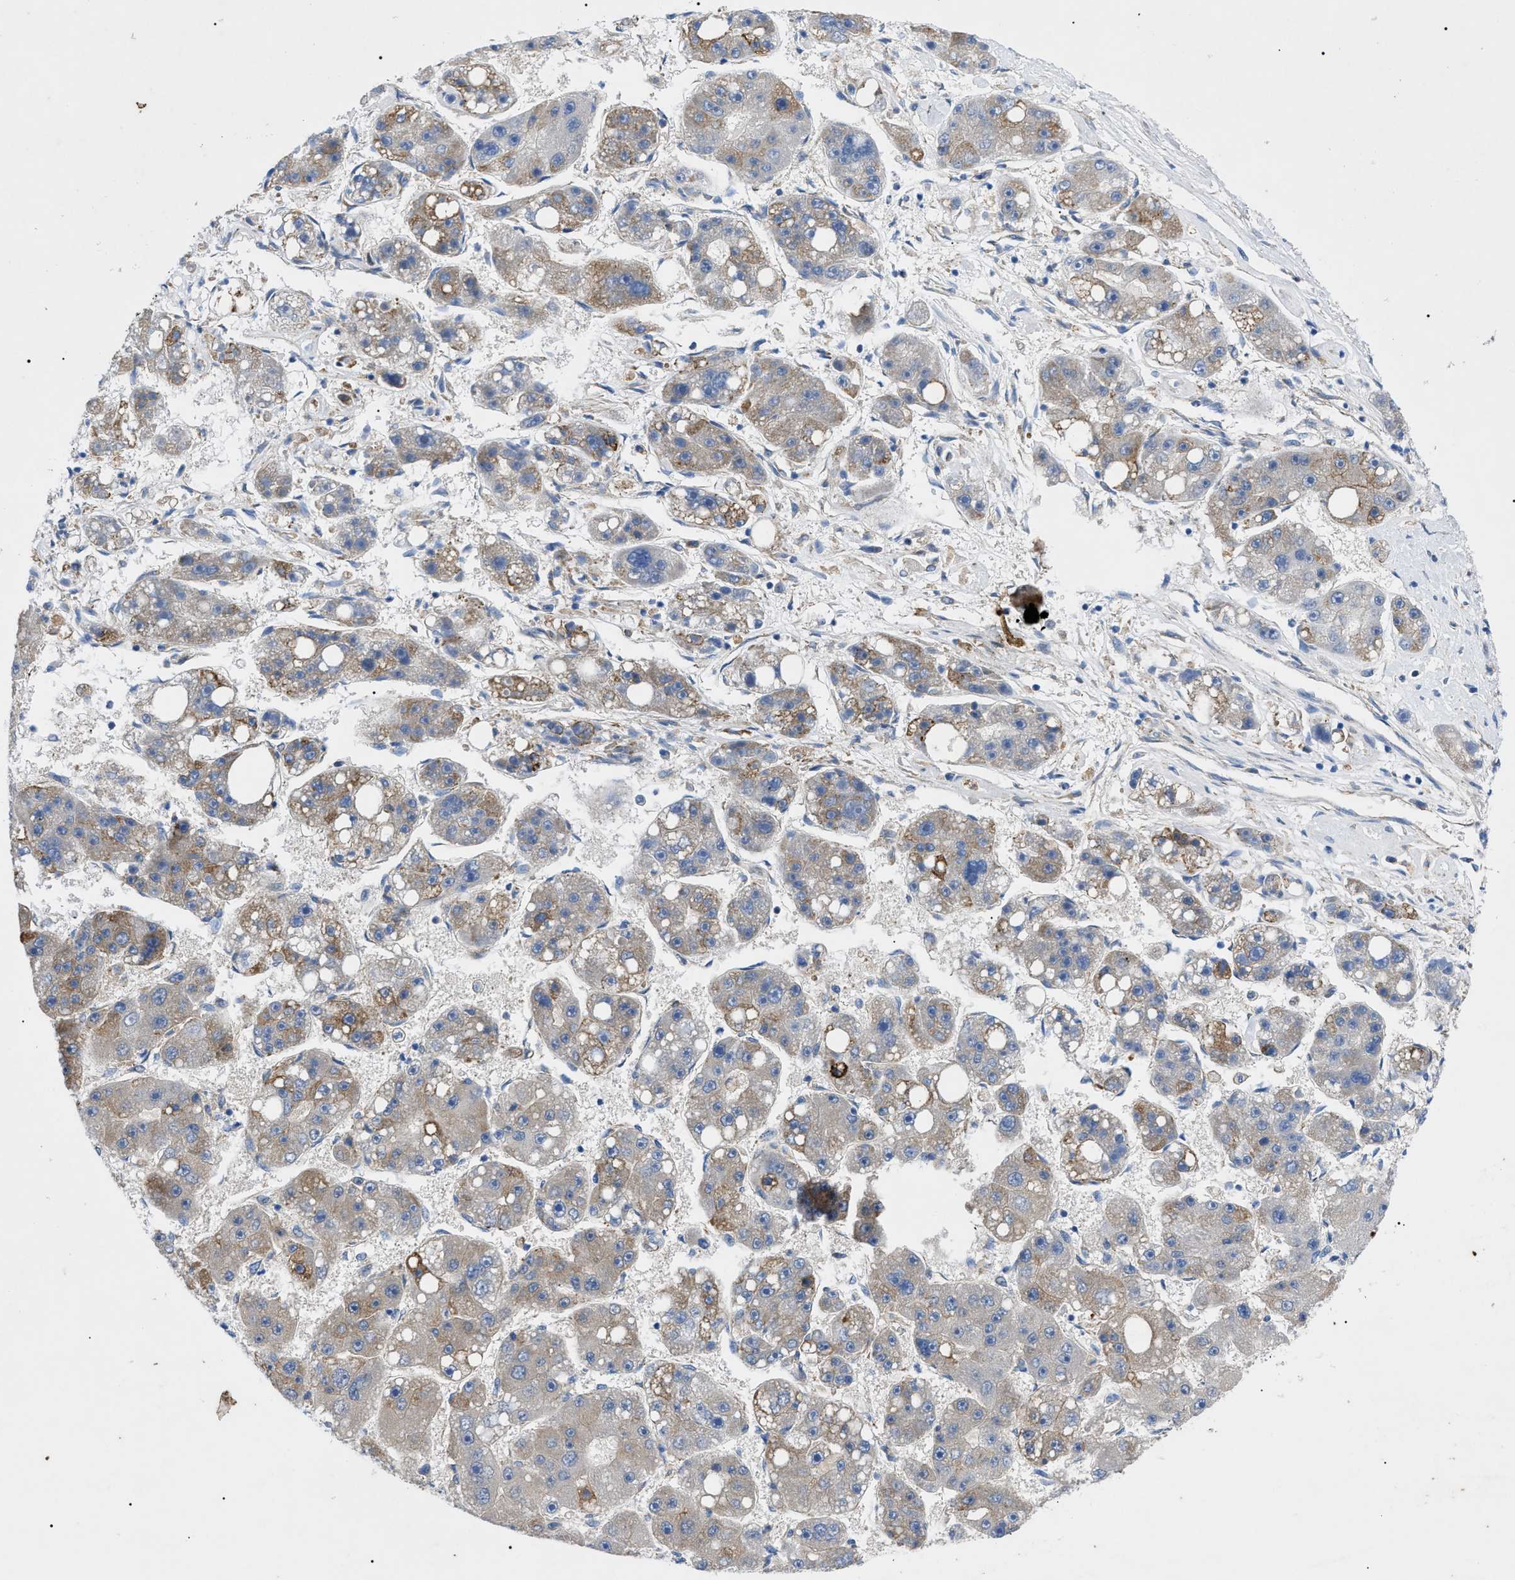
{"staining": {"intensity": "moderate", "quantity": "<25%", "location": "cytoplasmic/membranous"}, "tissue": "liver cancer", "cell_type": "Tumor cells", "image_type": "cancer", "snomed": [{"axis": "morphology", "description": "Carcinoma, Hepatocellular, NOS"}, {"axis": "topography", "description": "Liver"}], "caption": "Protein positivity by IHC demonstrates moderate cytoplasmic/membranous expression in about <25% of tumor cells in liver hepatocellular carcinoma.", "gene": "HSPB8", "patient": {"sex": "female", "age": 61}}